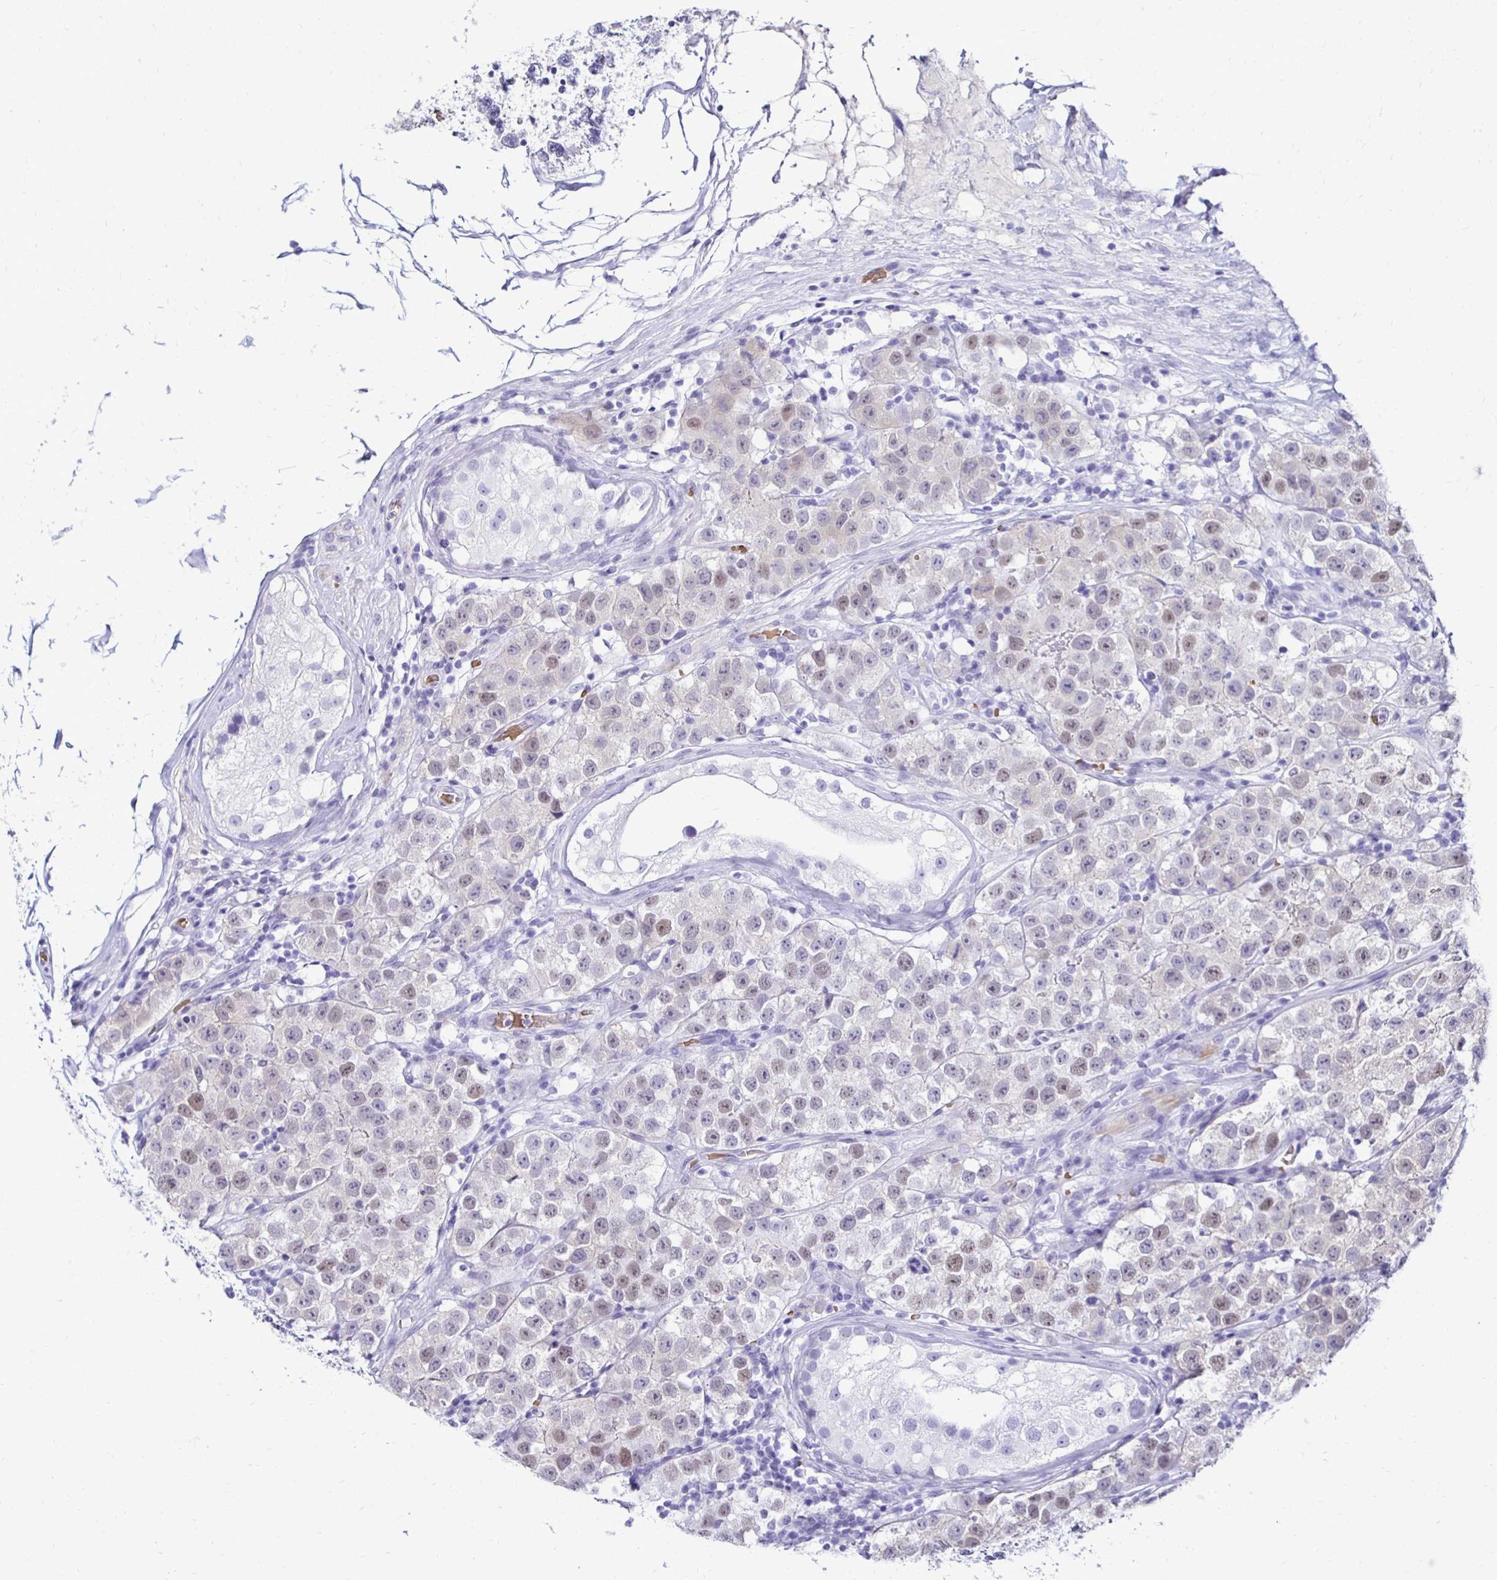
{"staining": {"intensity": "weak", "quantity": "25%-75%", "location": "nuclear"}, "tissue": "testis cancer", "cell_type": "Tumor cells", "image_type": "cancer", "snomed": [{"axis": "morphology", "description": "Seminoma, NOS"}, {"axis": "topography", "description": "Testis"}], "caption": "This micrograph displays immunohistochemistry staining of human testis seminoma, with low weak nuclear positivity in about 25%-75% of tumor cells.", "gene": "RHBDL3", "patient": {"sex": "male", "age": 34}}